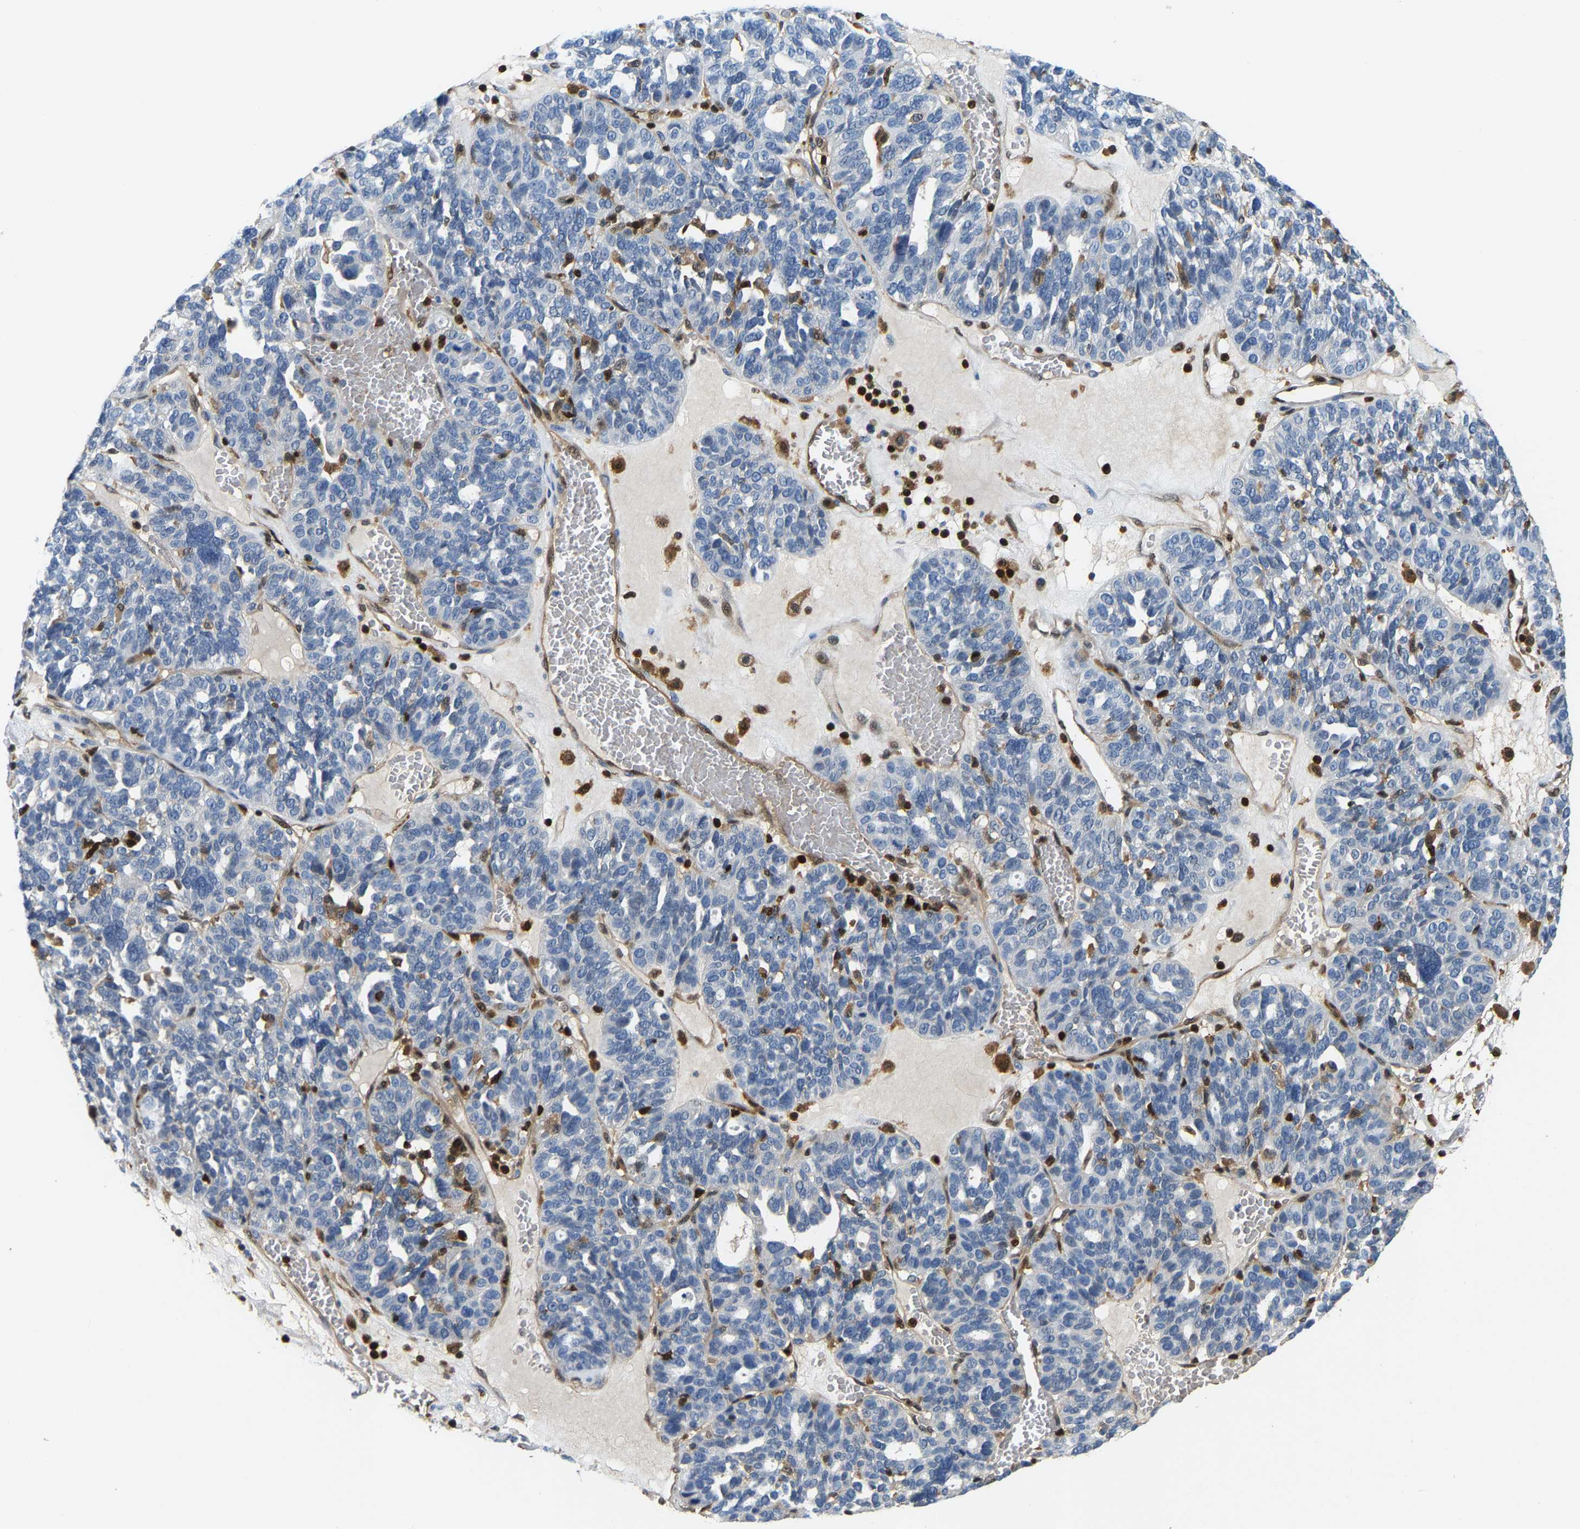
{"staining": {"intensity": "negative", "quantity": "none", "location": "none"}, "tissue": "ovarian cancer", "cell_type": "Tumor cells", "image_type": "cancer", "snomed": [{"axis": "morphology", "description": "Cystadenocarcinoma, serous, NOS"}, {"axis": "topography", "description": "Ovary"}], "caption": "The IHC histopathology image has no significant positivity in tumor cells of ovarian cancer (serous cystadenocarcinoma) tissue.", "gene": "GIMAP7", "patient": {"sex": "female", "age": 59}}